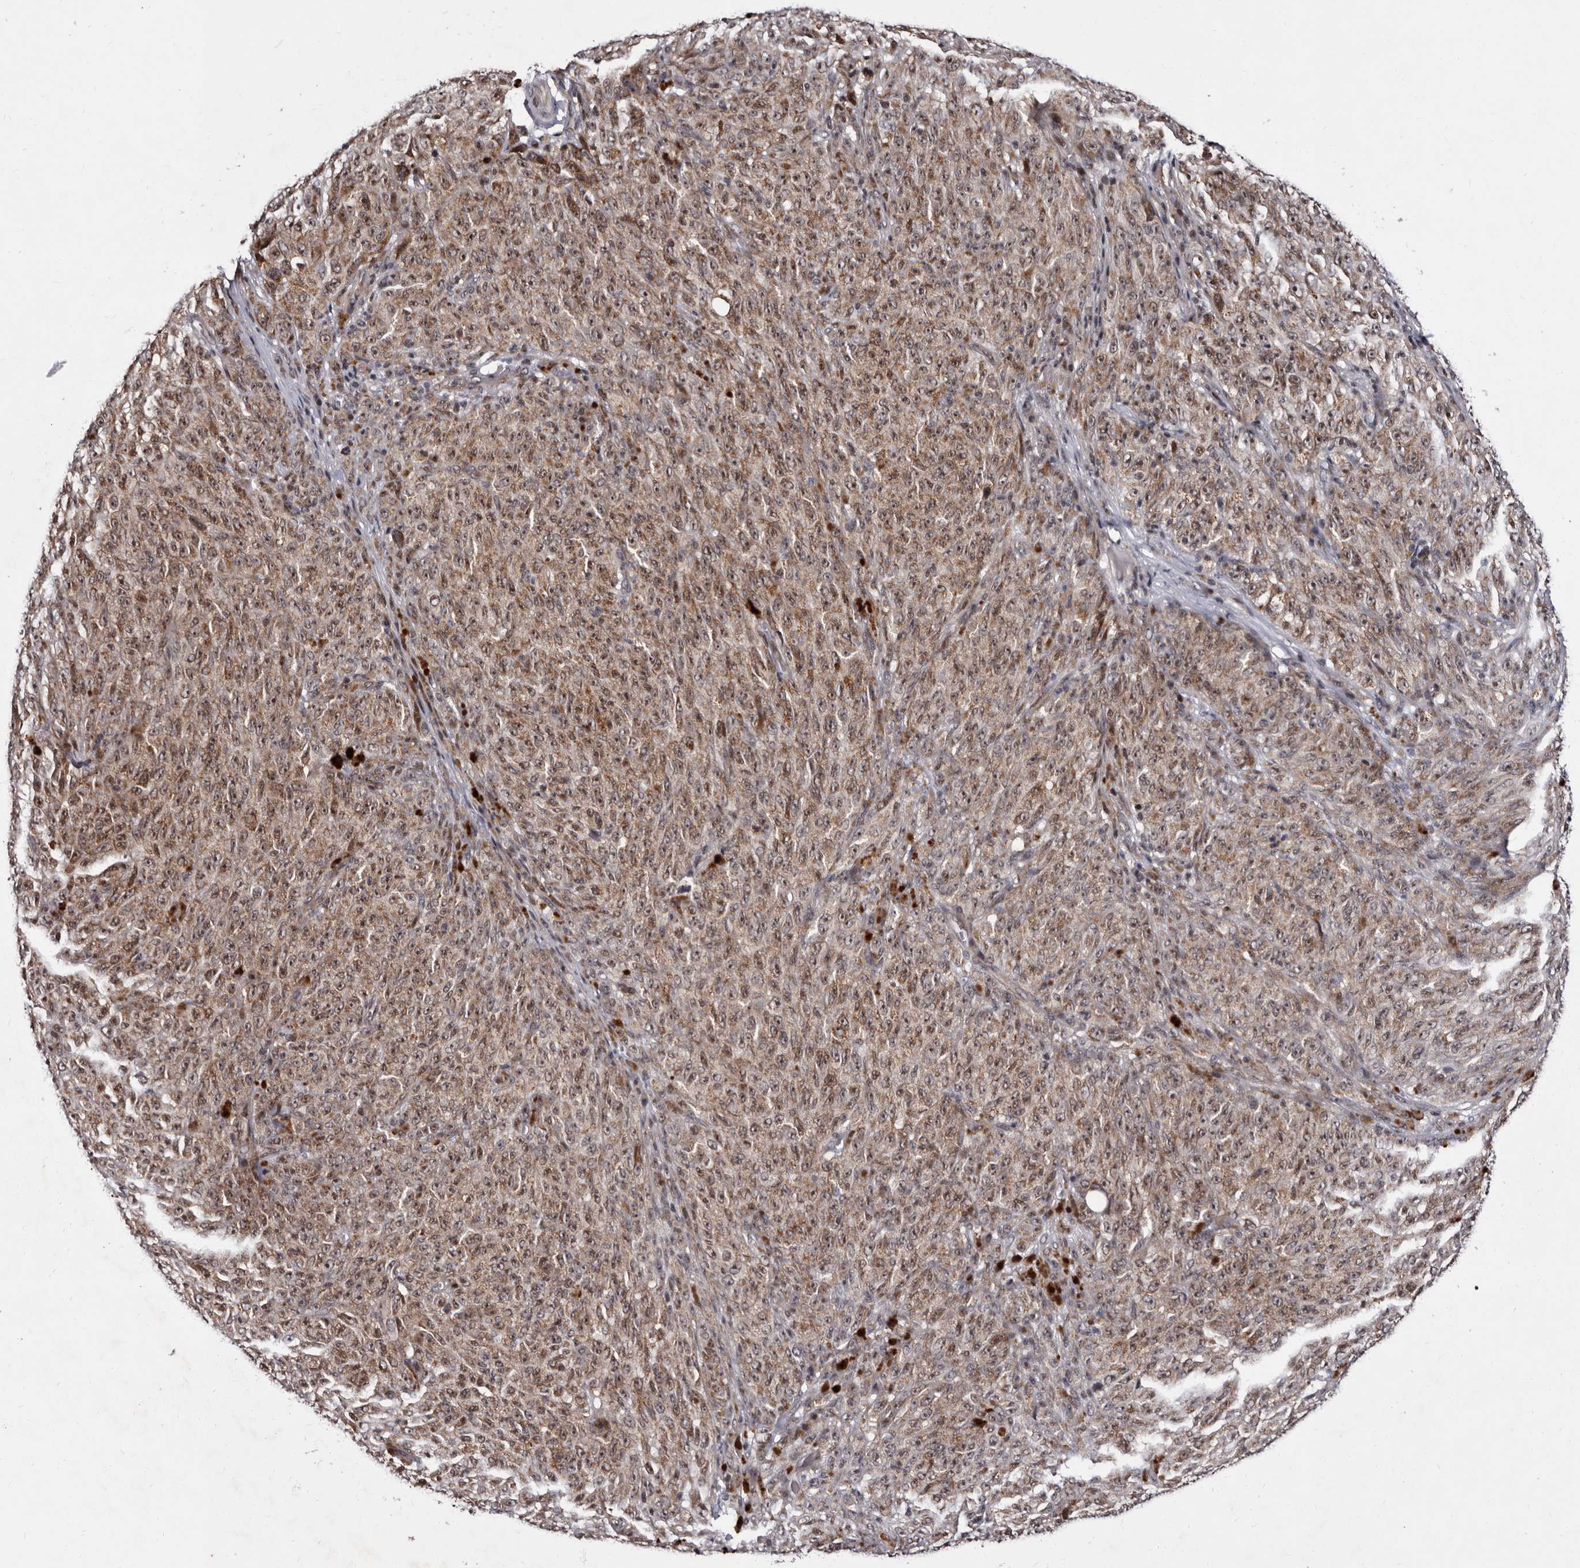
{"staining": {"intensity": "weak", "quantity": ">75%", "location": "cytoplasmic/membranous,nuclear"}, "tissue": "melanoma", "cell_type": "Tumor cells", "image_type": "cancer", "snomed": [{"axis": "morphology", "description": "Malignant melanoma, NOS"}, {"axis": "topography", "description": "Skin"}], "caption": "This is an image of IHC staining of malignant melanoma, which shows weak staining in the cytoplasmic/membranous and nuclear of tumor cells.", "gene": "TNKS", "patient": {"sex": "female", "age": 82}}